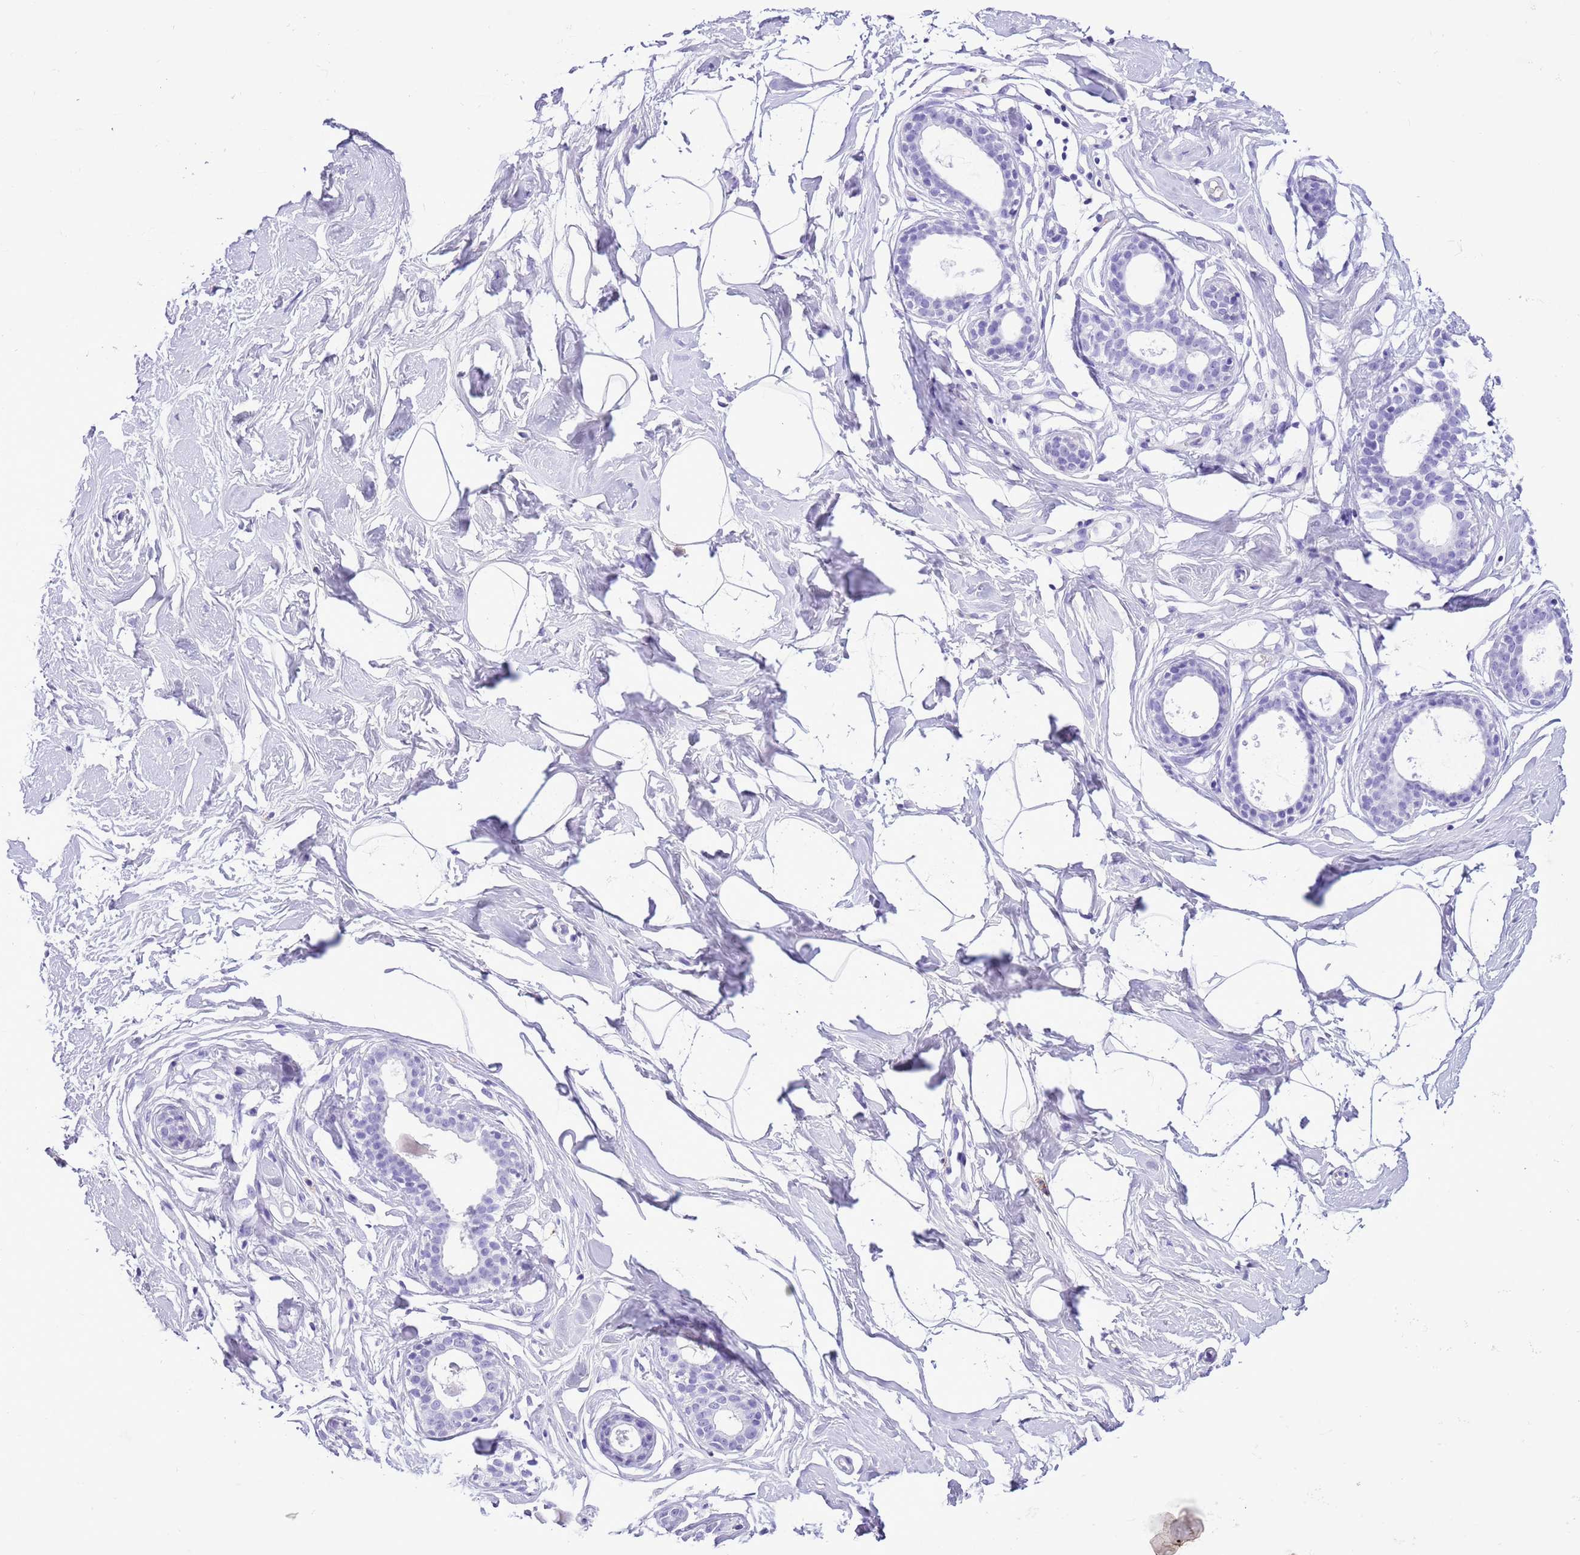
{"staining": {"intensity": "negative", "quantity": "none", "location": "none"}, "tissue": "breast", "cell_type": "Adipocytes", "image_type": "normal", "snomed": [{"axis": "morphology", "description": "Normal tissue, NOS"}, {"axis": "morphology", "description": "Adenoma, NOS"}, {"axis": "topography", "description": "Breast"}], "caption": "Immunohistochemical staining of unremarkable human breast shows no significant positivity in adipocytes.", "gene": "TBC1D10B", "patient": {"sex": "female", "age": 23}}